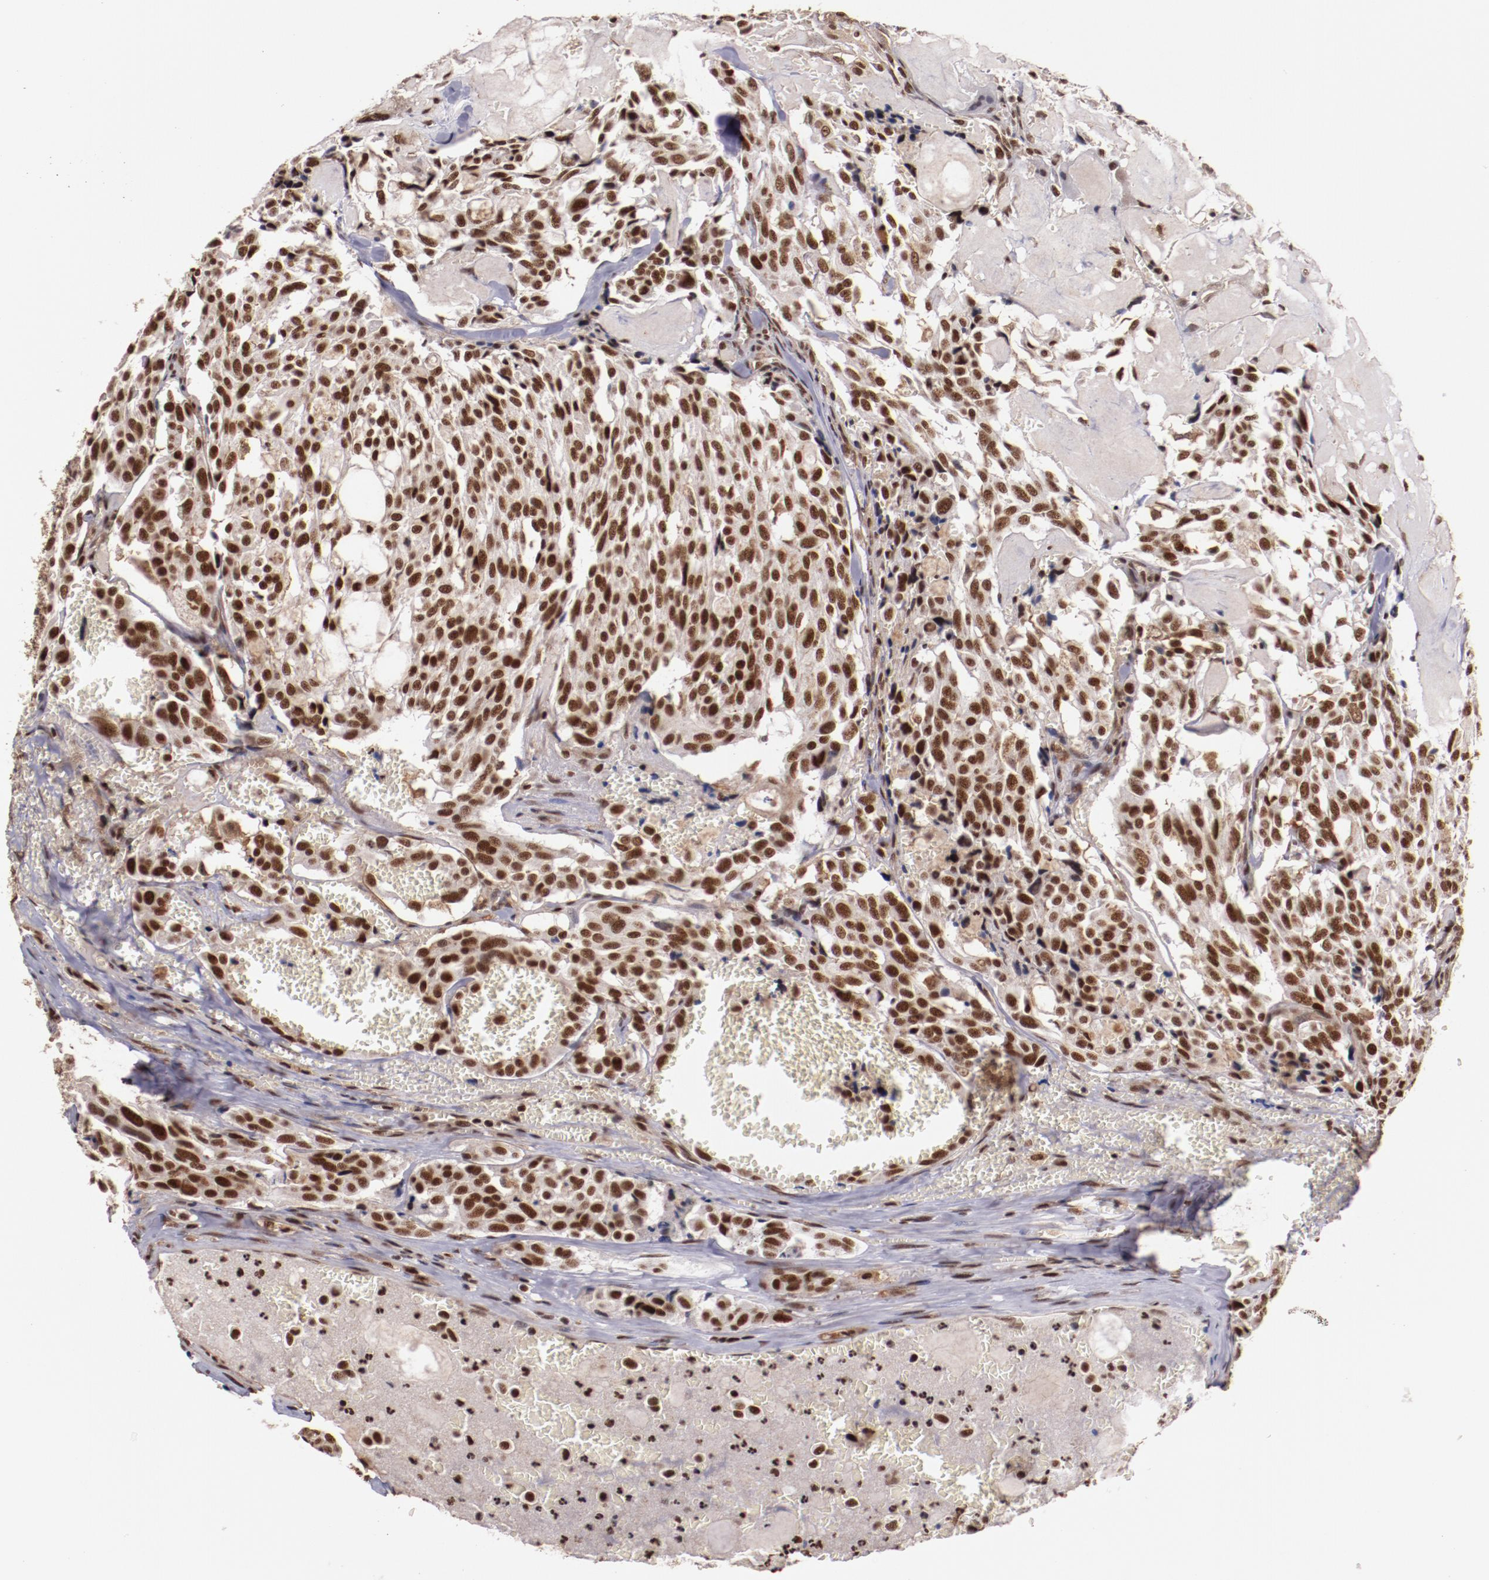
{"staining": {"intensity": "moderate", "quantity": ">75%", "location": "nuclear"}, "tissue": "thyroid cancer", "cell_type": "Tumor cells", "image_type": "cancer", "snomed": [{"axis": "morphology", "description": "Carcinoma, NOS"}, {"axis": "morphology", "description": "Carcinoid, malignant, NOS"}, {"axis": "topography", "description": "Thyroid gland"}], "caption": "Tumor cells reveal moderate nuclear positivity in approximately >75% of cells in thyroid carcinoma. Immunohistochemistry stains the protein of interest in brown and the nuclei are stained blue.", "gene": "STAG2", "patient": {"sex": "male", "age": 33}}